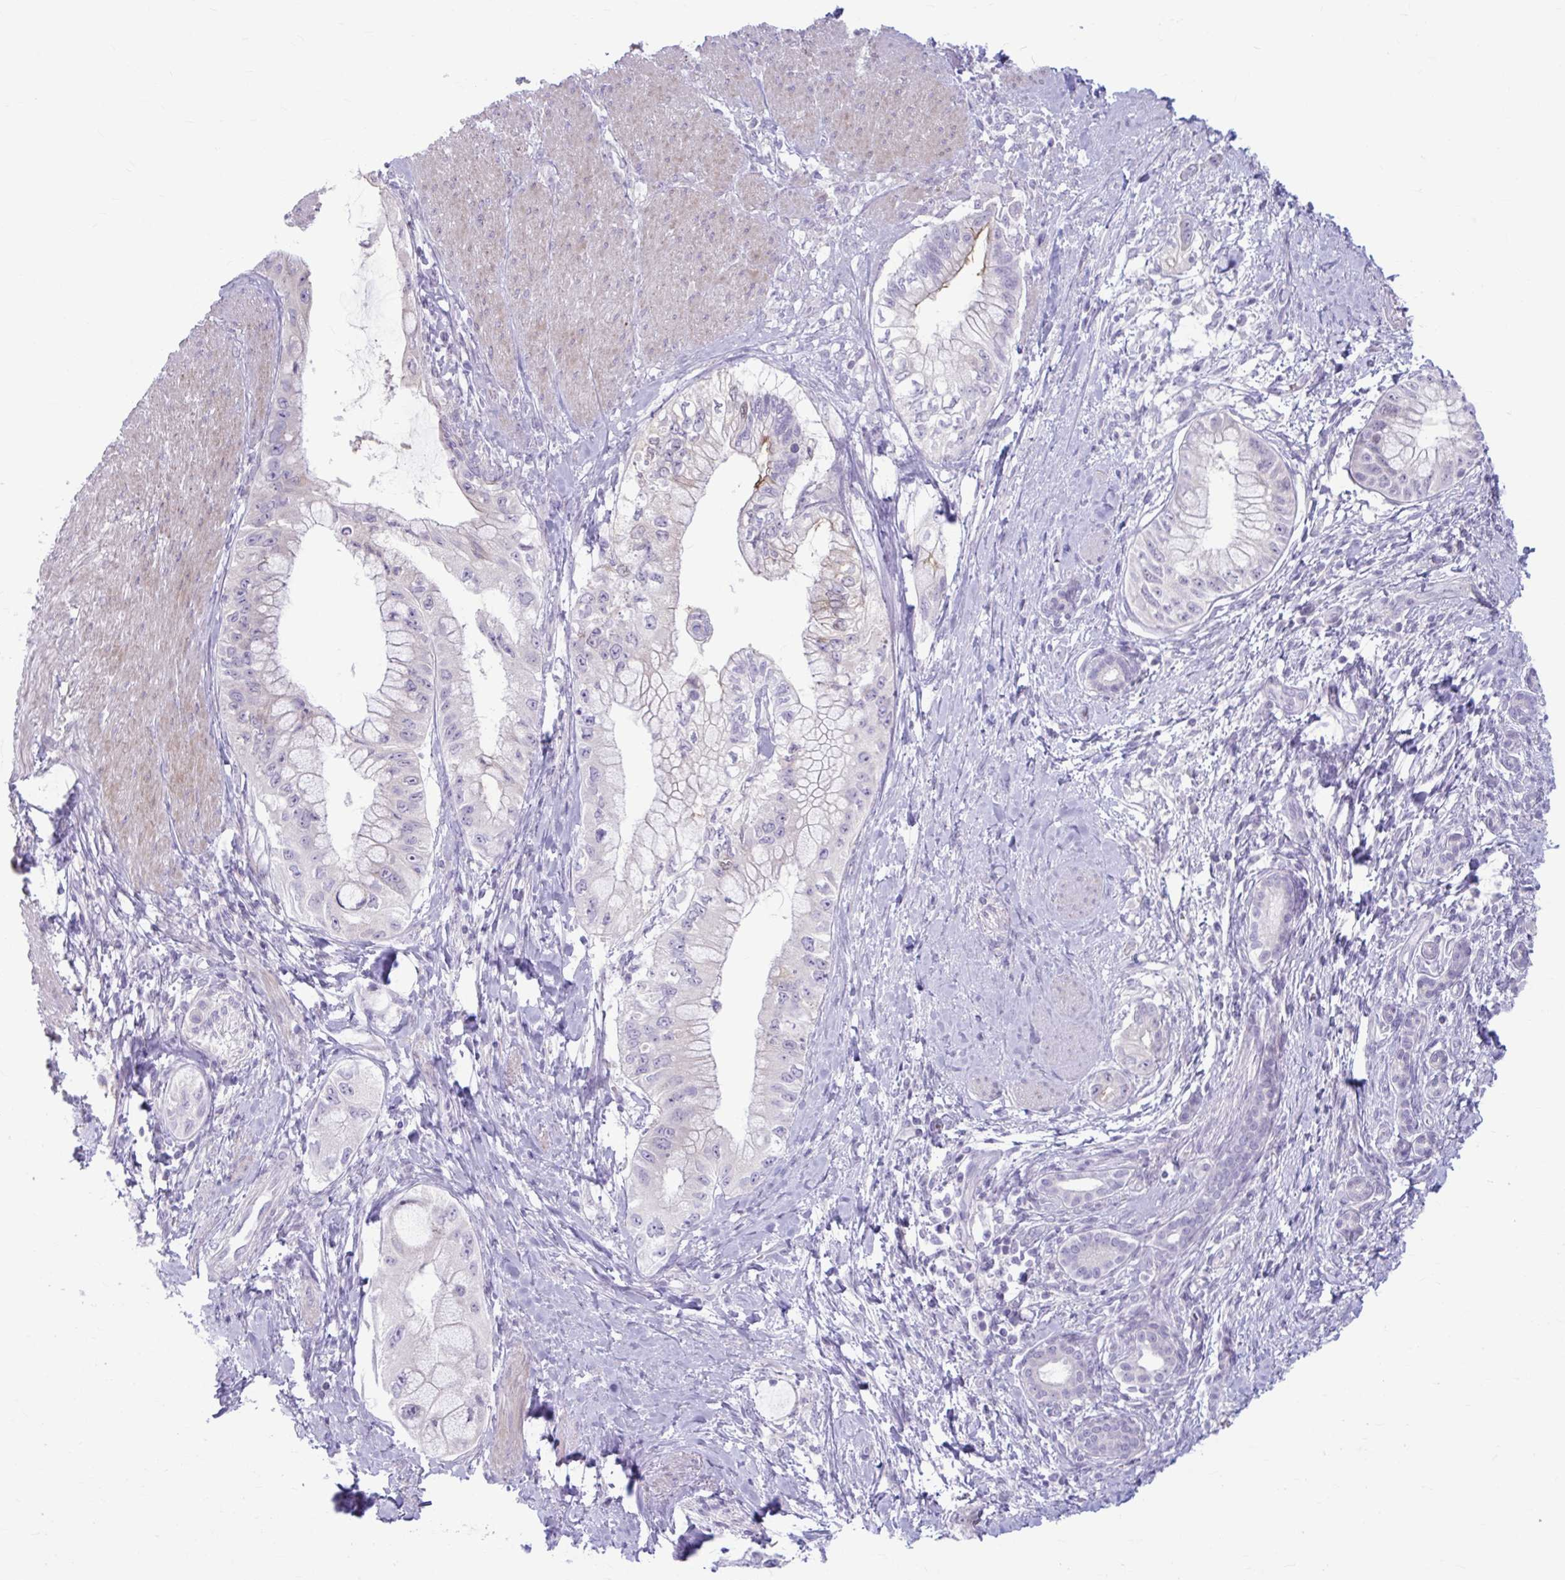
{"staining": {"intensity": "negative", "quantity": "none", "location": "none"}, "tissue": "pancreatic cancer", "cell_type": "Tumor cells", "image_type": "cancer", "snomed": [{"axis": "morphology", "description": "Adenocarcinoma, NOS"}, {"axis": "topography", "description": "Pancreas"}], "caption": "Protein analysis of pancreatic adenocarcinoma reveals no significant staining in tumor cells.", "gene": "MSMO1", "patient": {"sex": "male", "age": 48}}